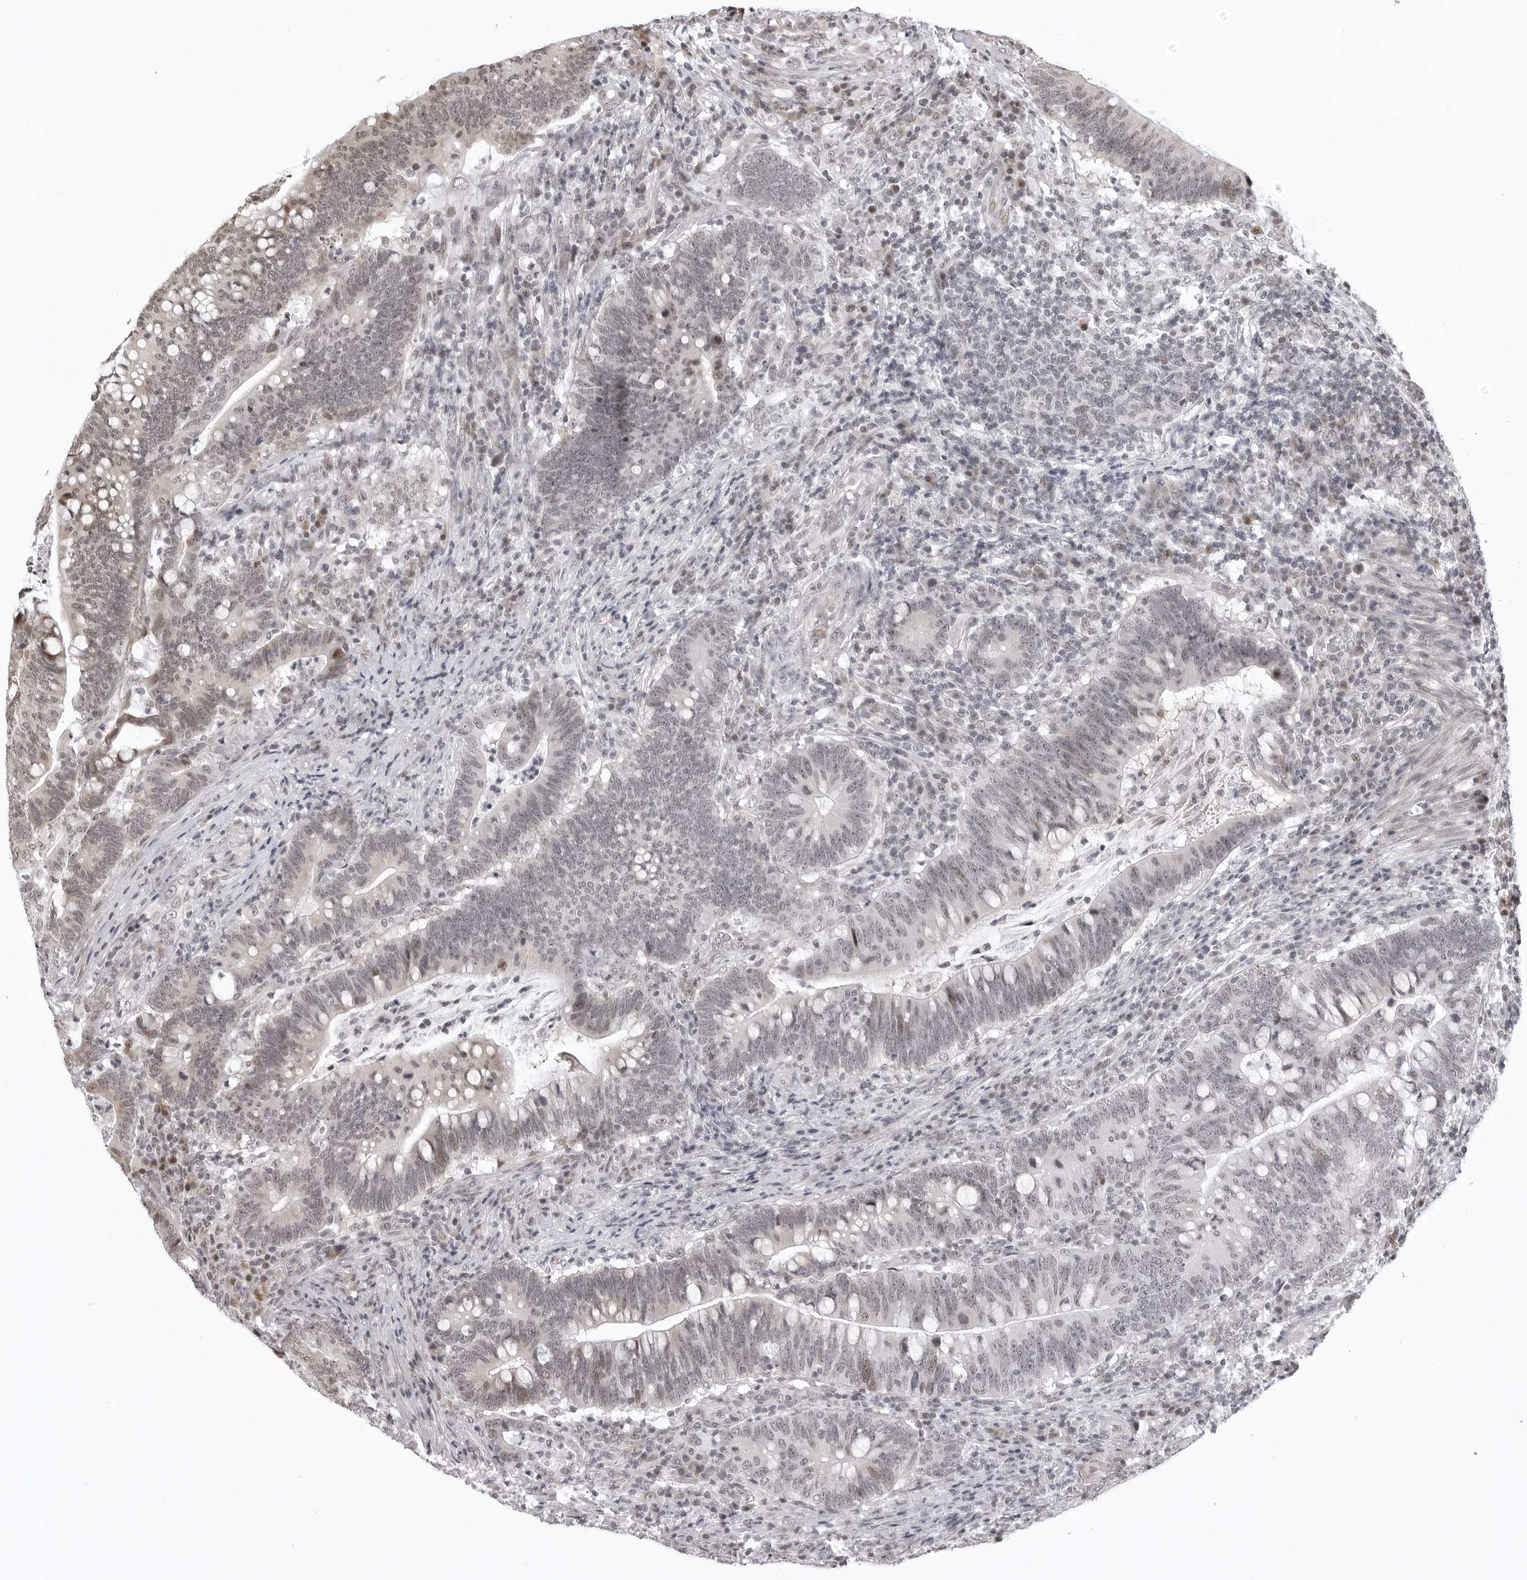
{"staining": {"intensity": "moderate", "quantity": "<25%", "location": "cytoplasmic/membranous,nuclear"}, "tissue": "colorectal cancer", "cell_type": "Tumor cells", "image_type": "cancer", "snomed": [{"axis": "morphology", "description": "Adenocarcinoma, NOS"}, {"axis": "topography", "description": "Colon"}], "caption": "Brown immunohistochemical staining in human colorectal cancer (adenocarcinoma) reveals moderate cytoplasmic/membranous and nuclear positivity in approximately <25% of tumor cells. Using DAB (3,3'-diaminobenzidine) (brown) and hematoxylin (blue) stains, captured at high magnification using brightfield microscopy.", "gene": "PHF3", "patient": {"sex": "female", "age": 66}}